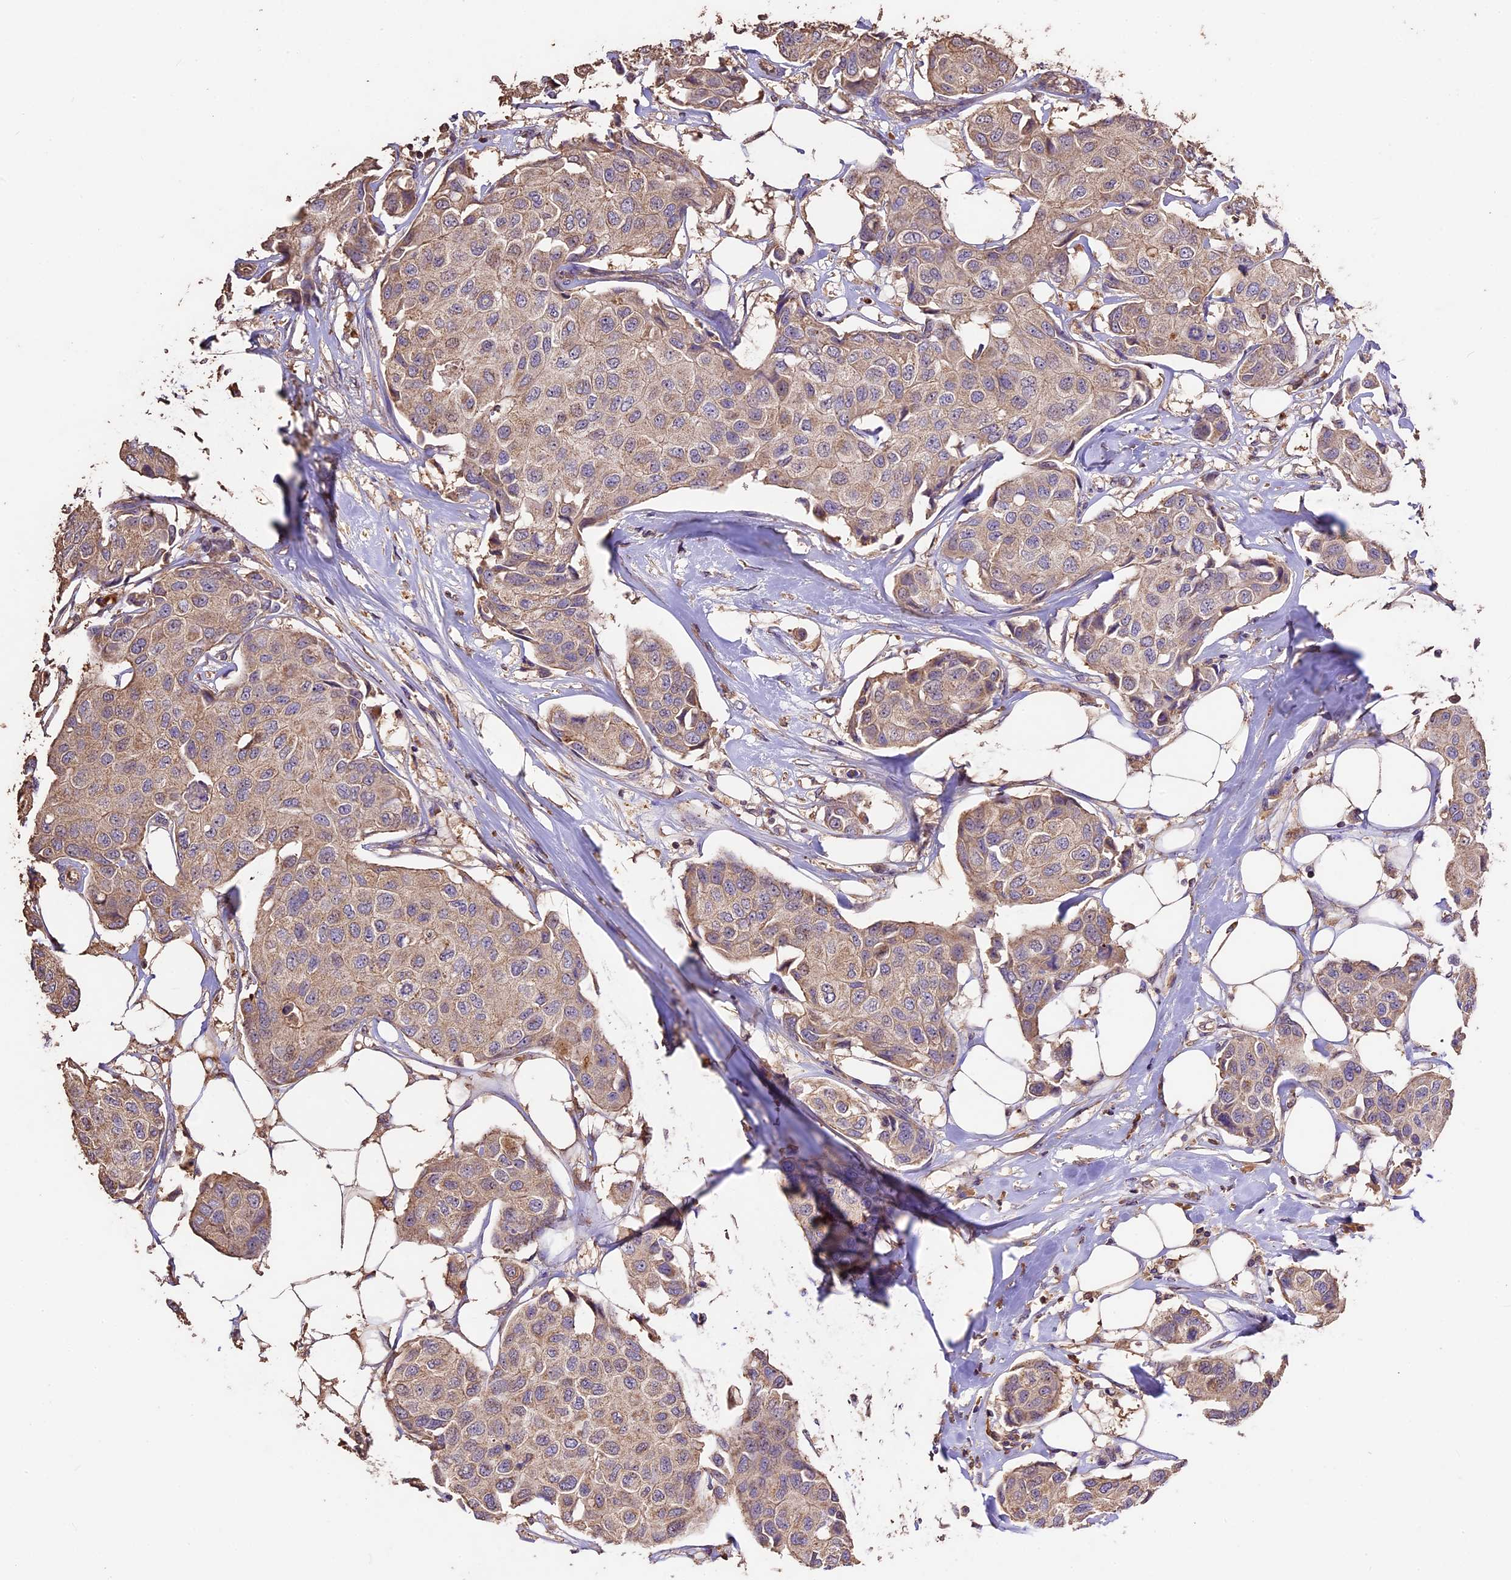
{"staining": {"intensity": "weak", "quantity": ">75%", "location": "cytoplasmic/membranous"}, "tissue": "breast cancer", "cell_type": "Tumor cells", "image_type": "cancer", "snomed": [{"axis": "morphology", "description": "Duct carcinoma"}, {"axis": "topography", "description": "Breast"}], "caption": "An immunohistochemistry micrograph of tumor tissue is shown. Protein staining in brown shows weak cytoplasmic/membranous positivity in breast cancer (intraductal carcinoma) within tumor cells. (brown staining indicates protein expression, while blue staining denotes nuclei).", "gene": "CRLF1", "patient": {"sex": "female", "age": 80}}